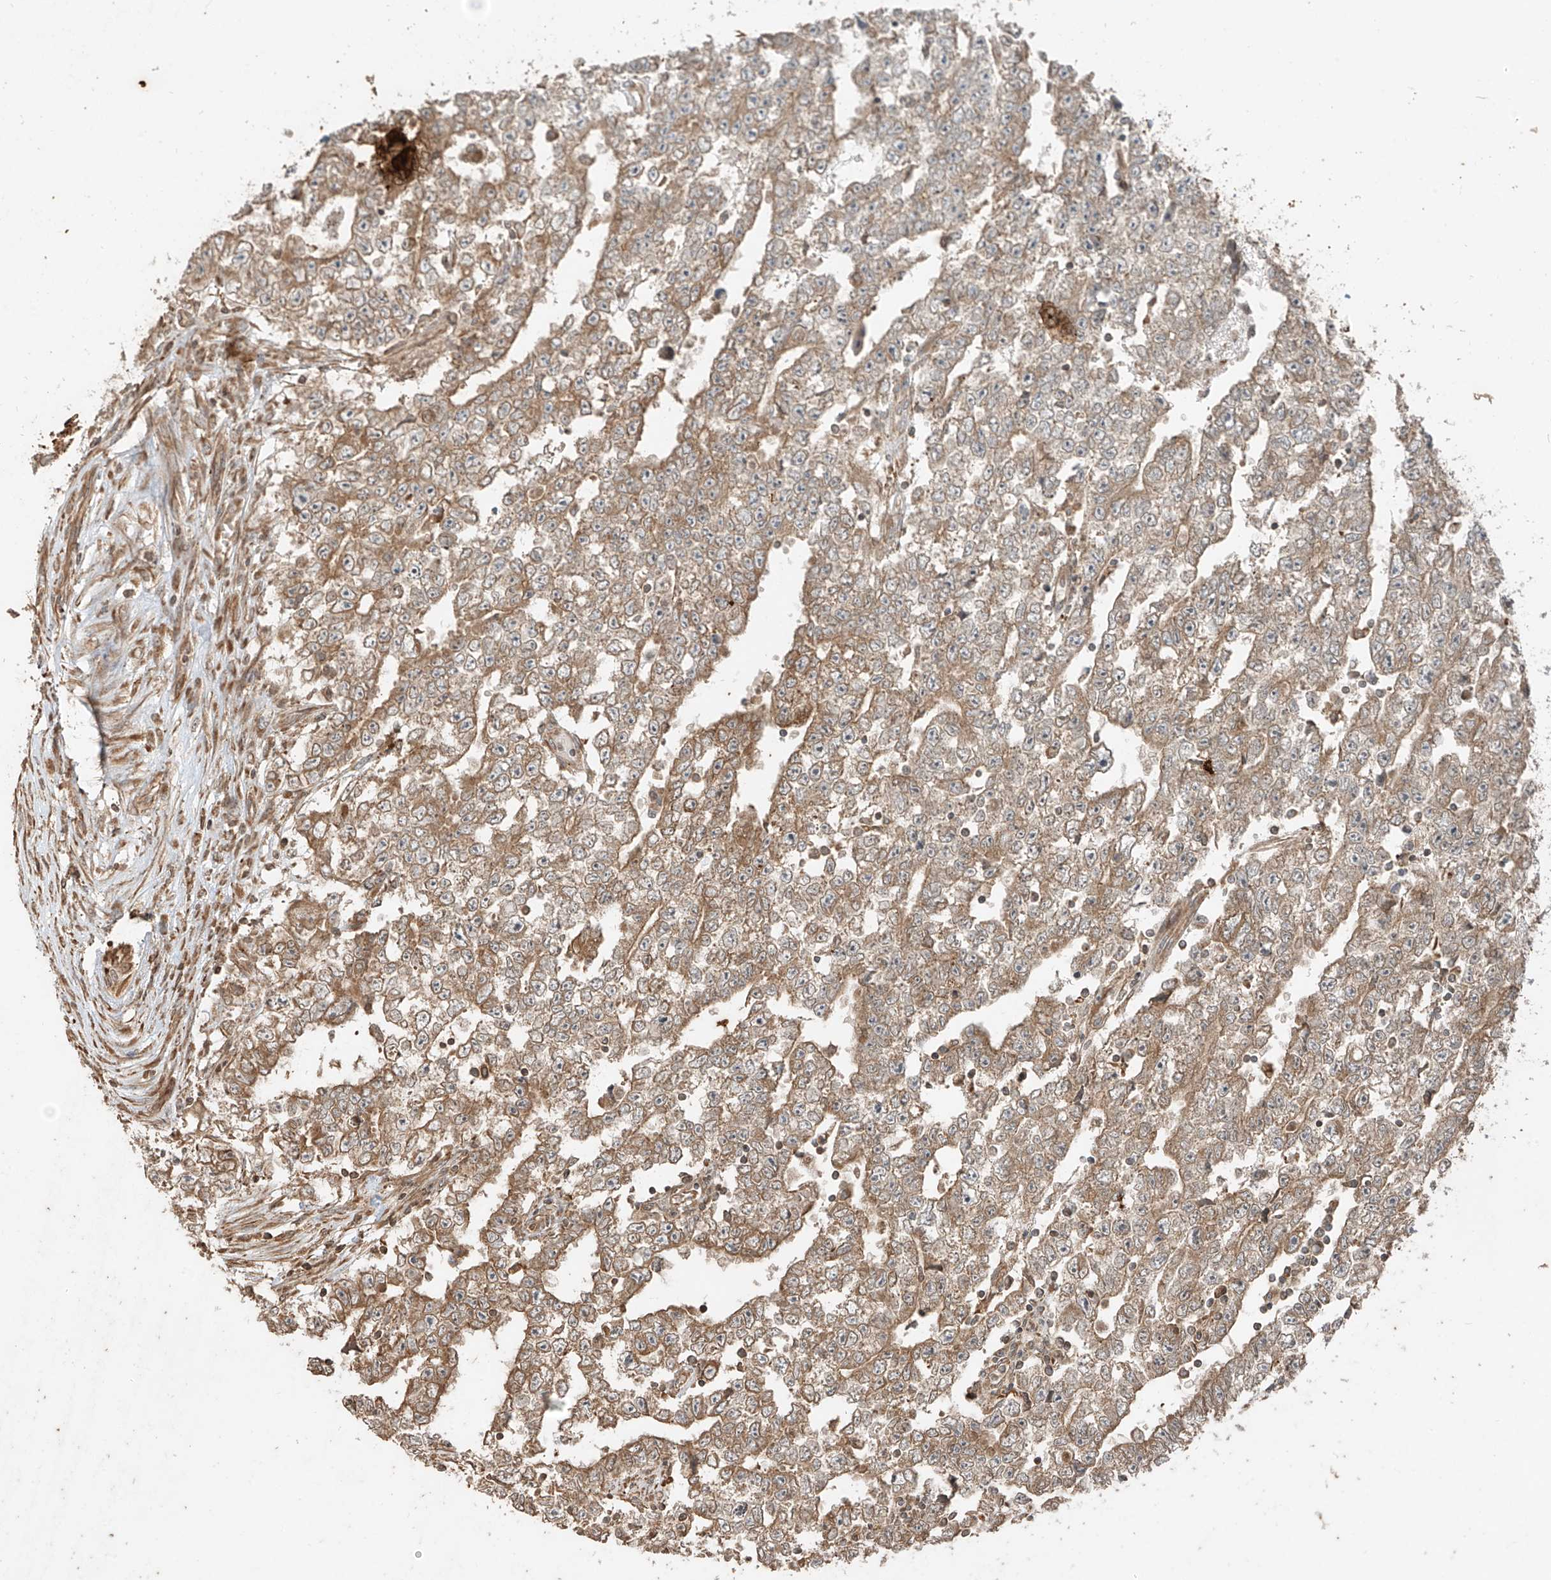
{"staining": {"intensity": "moderate", "quantity": ">75%", "location": "cytoplasmic/membranous"}, "tissue": "testis cancer", "cell_type": "Tumor cells", "image_type": "cancer", "snomed": [{"axis": "morphology", "description": "Carcinoma, Embryonal, NOS"}, {"axis": "topography", "description": "Testis"}], "caption": "Protein staining demonstrates moderate cytoplasmic/membranous expression in approximately >75% of tumor cells in testis embryonal carcinoma.", "gene": "ANKZF1", "patient": {"sex": "male", "age": 25}}